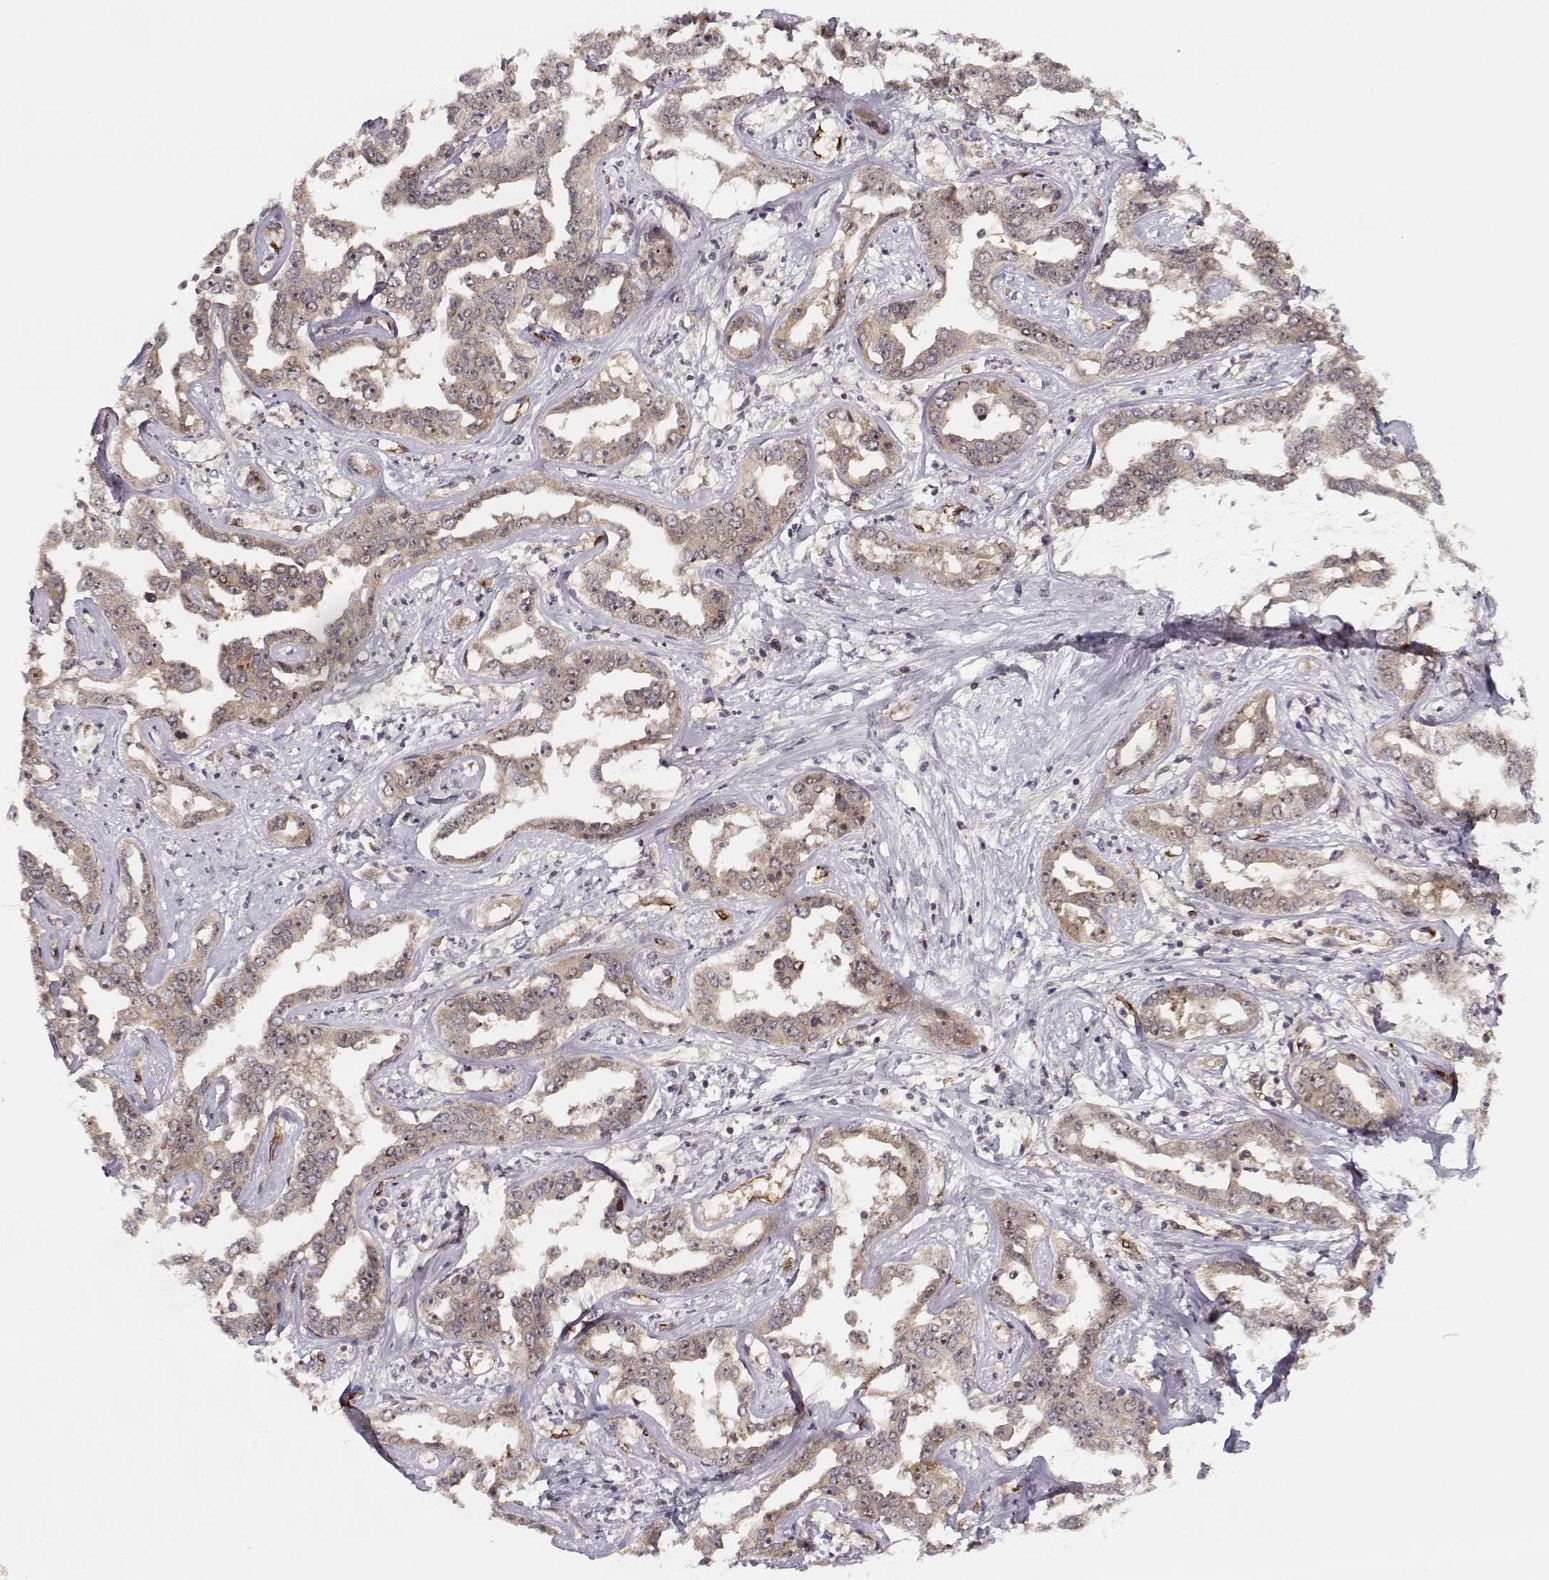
{"staining": {"intensity": "weak", "quantity": ">75%", "location": "cytoplasmic/membranous"}, "tissue": "liver cancer", "cell_type": "Tumor cells", "image_type": "cancer", "snomed": [{"axis": "morphology", "description": "Cholangiocarcinoma"}, {"axis": "topography", "description": "Liver"}], "caption": "Human liver cancer stained with a brown dye demonstrates weak cytoplasmic/membranous positive expression in approximately >75% of tumor cells.", "gene": "CIR1", "patient": {"sex": "male", "age": 59}}